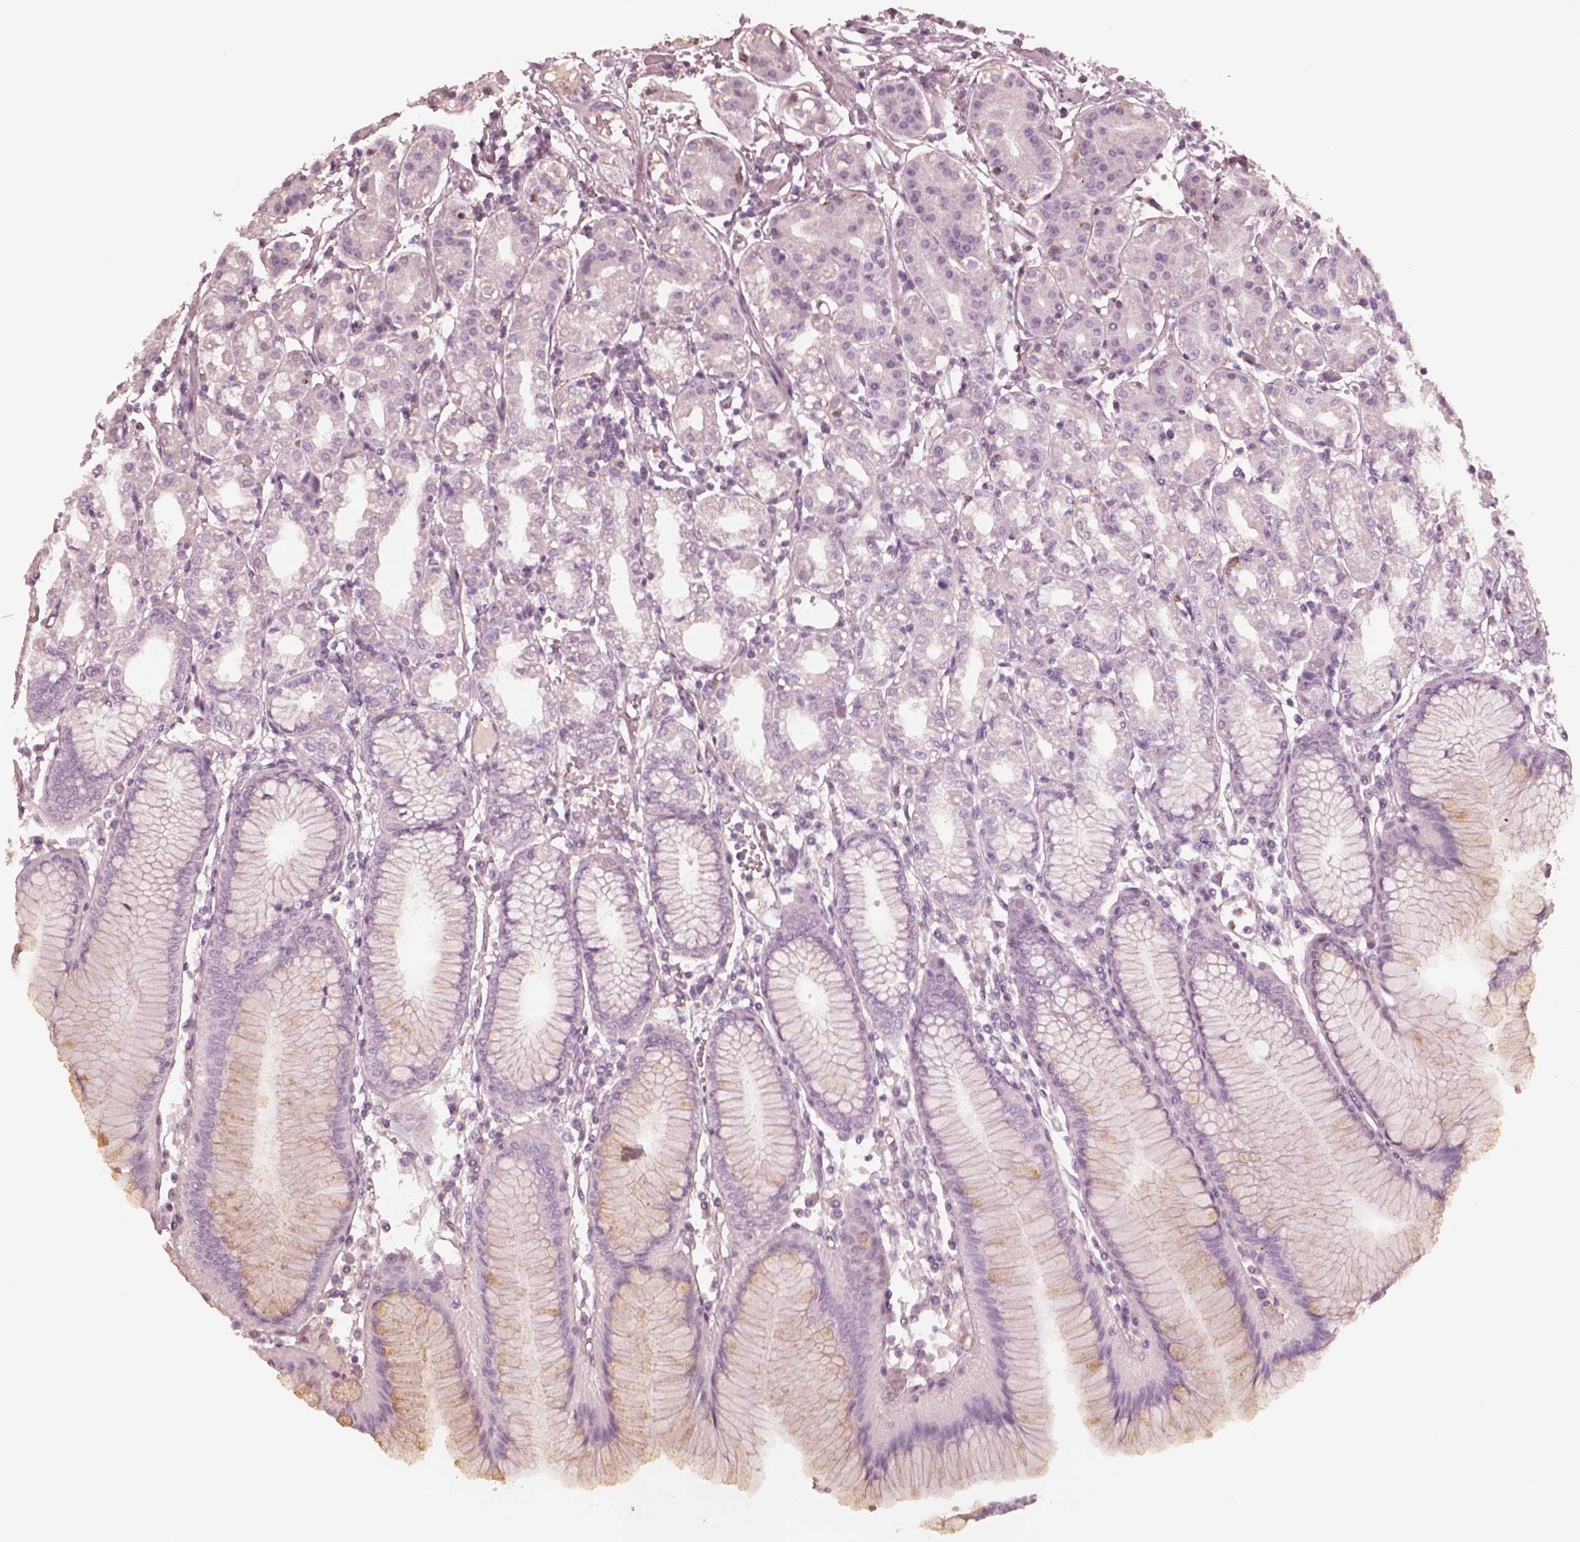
{"staining": {"intensity": "negative", "quantity": "none", "location": "none"}, "tissue": "stomach", "cell_type": "Glandular cells", "image_type": "normal", "snomed": [{"axis": "morphology", "description": "Normal tissue, NOS"}, {"axis": "topography", "description": "Skeletal muscle"}, {"axis": "topography", "description": "Stomach"}], "caption": "Micrograph shows no significant protein staining in glandular cells of normal stomach. (Brightfield microscopy of DAB (3,3'-diaminobenzidine) IHC at high magnification).", "gene": "GPRIN1", "patient": {"sex": "female", "age": 57}}